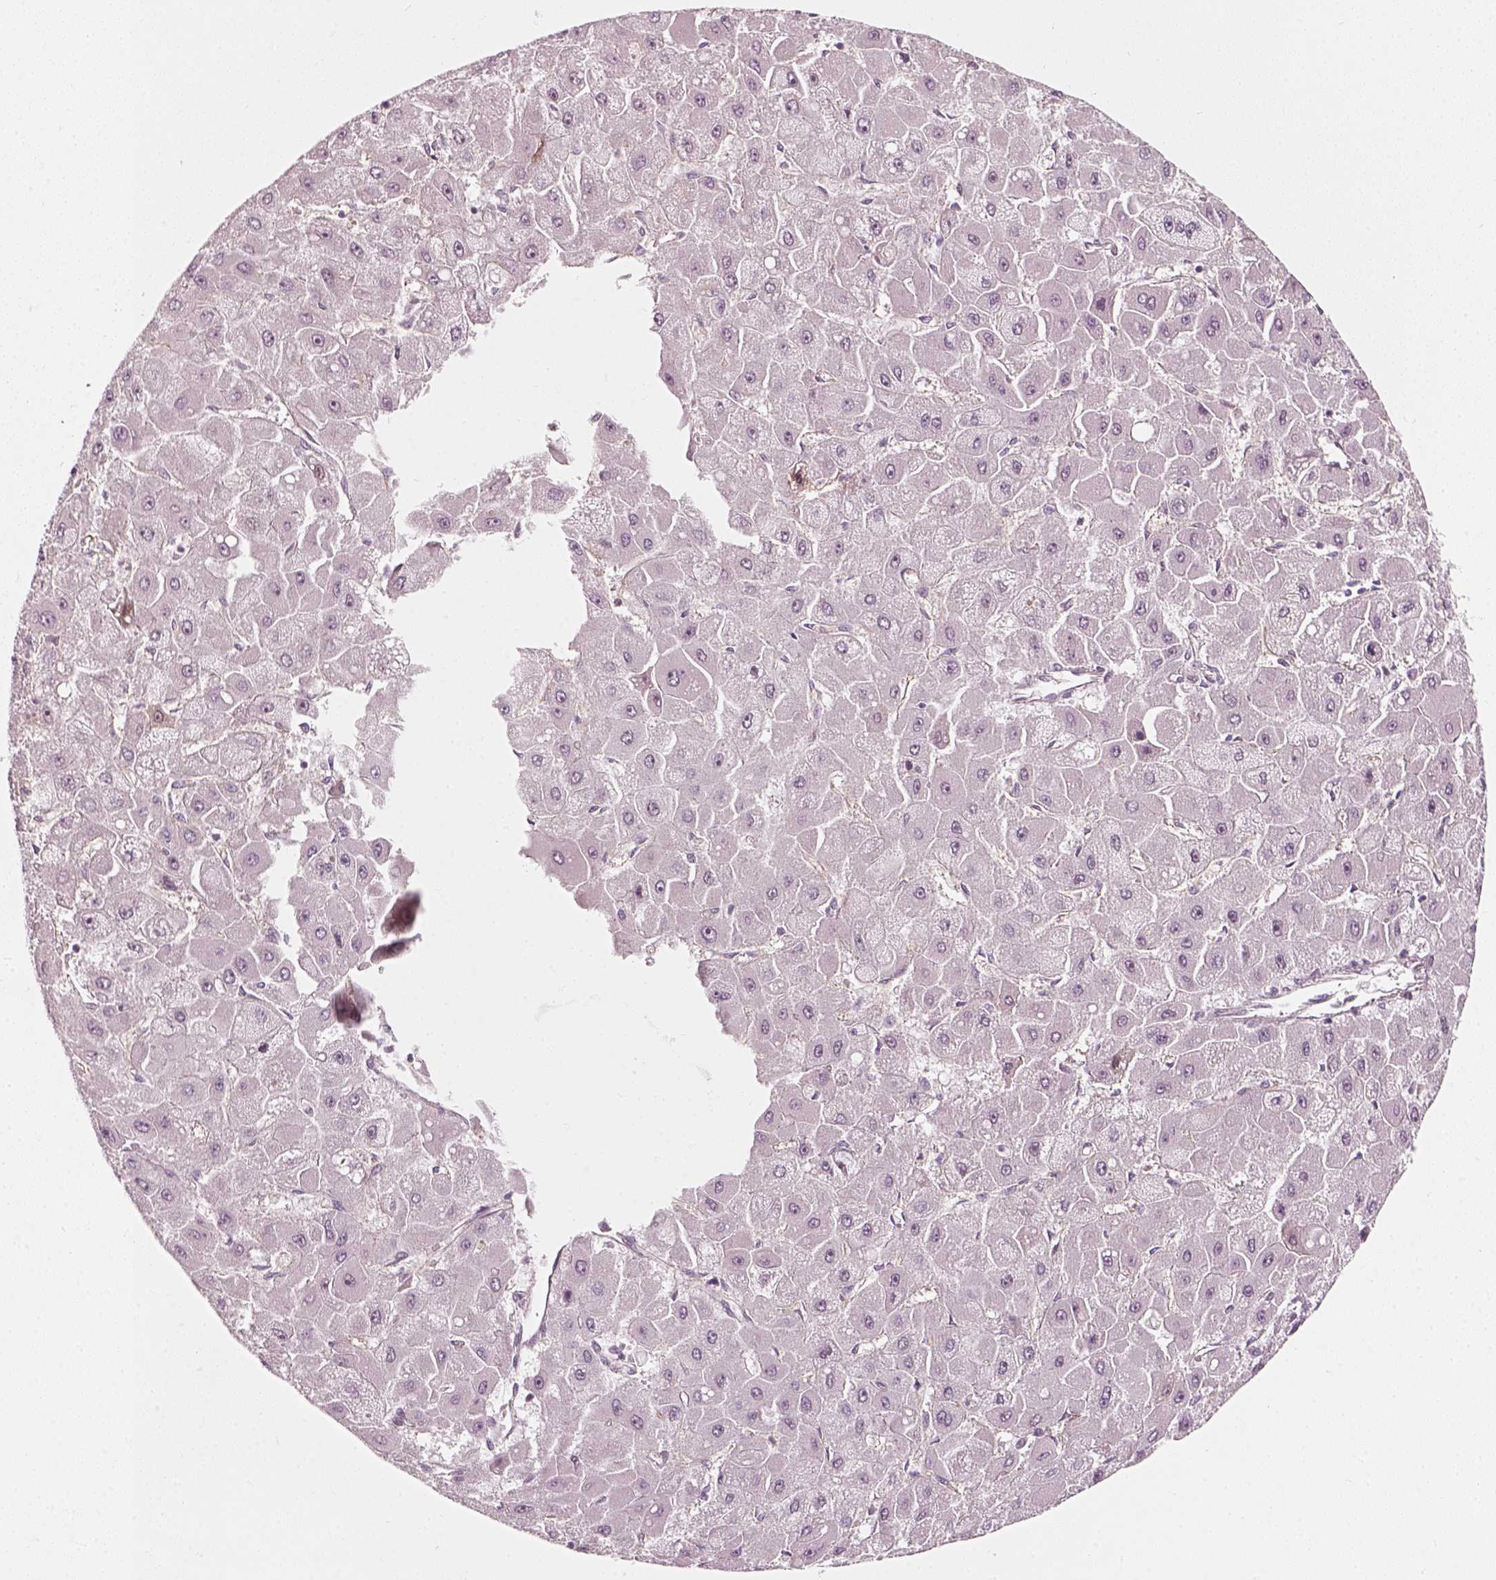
{"staining": {"intensity": "negative", "quantity": "none", "location": "none"}, "tissue": "liver cancer", "cell_type": "Tumor cells", "image_type": "cancer", "snomed": [{"axis": "morphology", "description": "Carcinoma, Hepatocellular, NOS"}, {"axis": "topography", "description": "Liver"}], "caption": "Tumor cells are negative for protein expression in human liver cancer (hepatocellular carcinoma).", "gene": "DNASE1L1", "patient": {"sex": "female", "age": 25}}